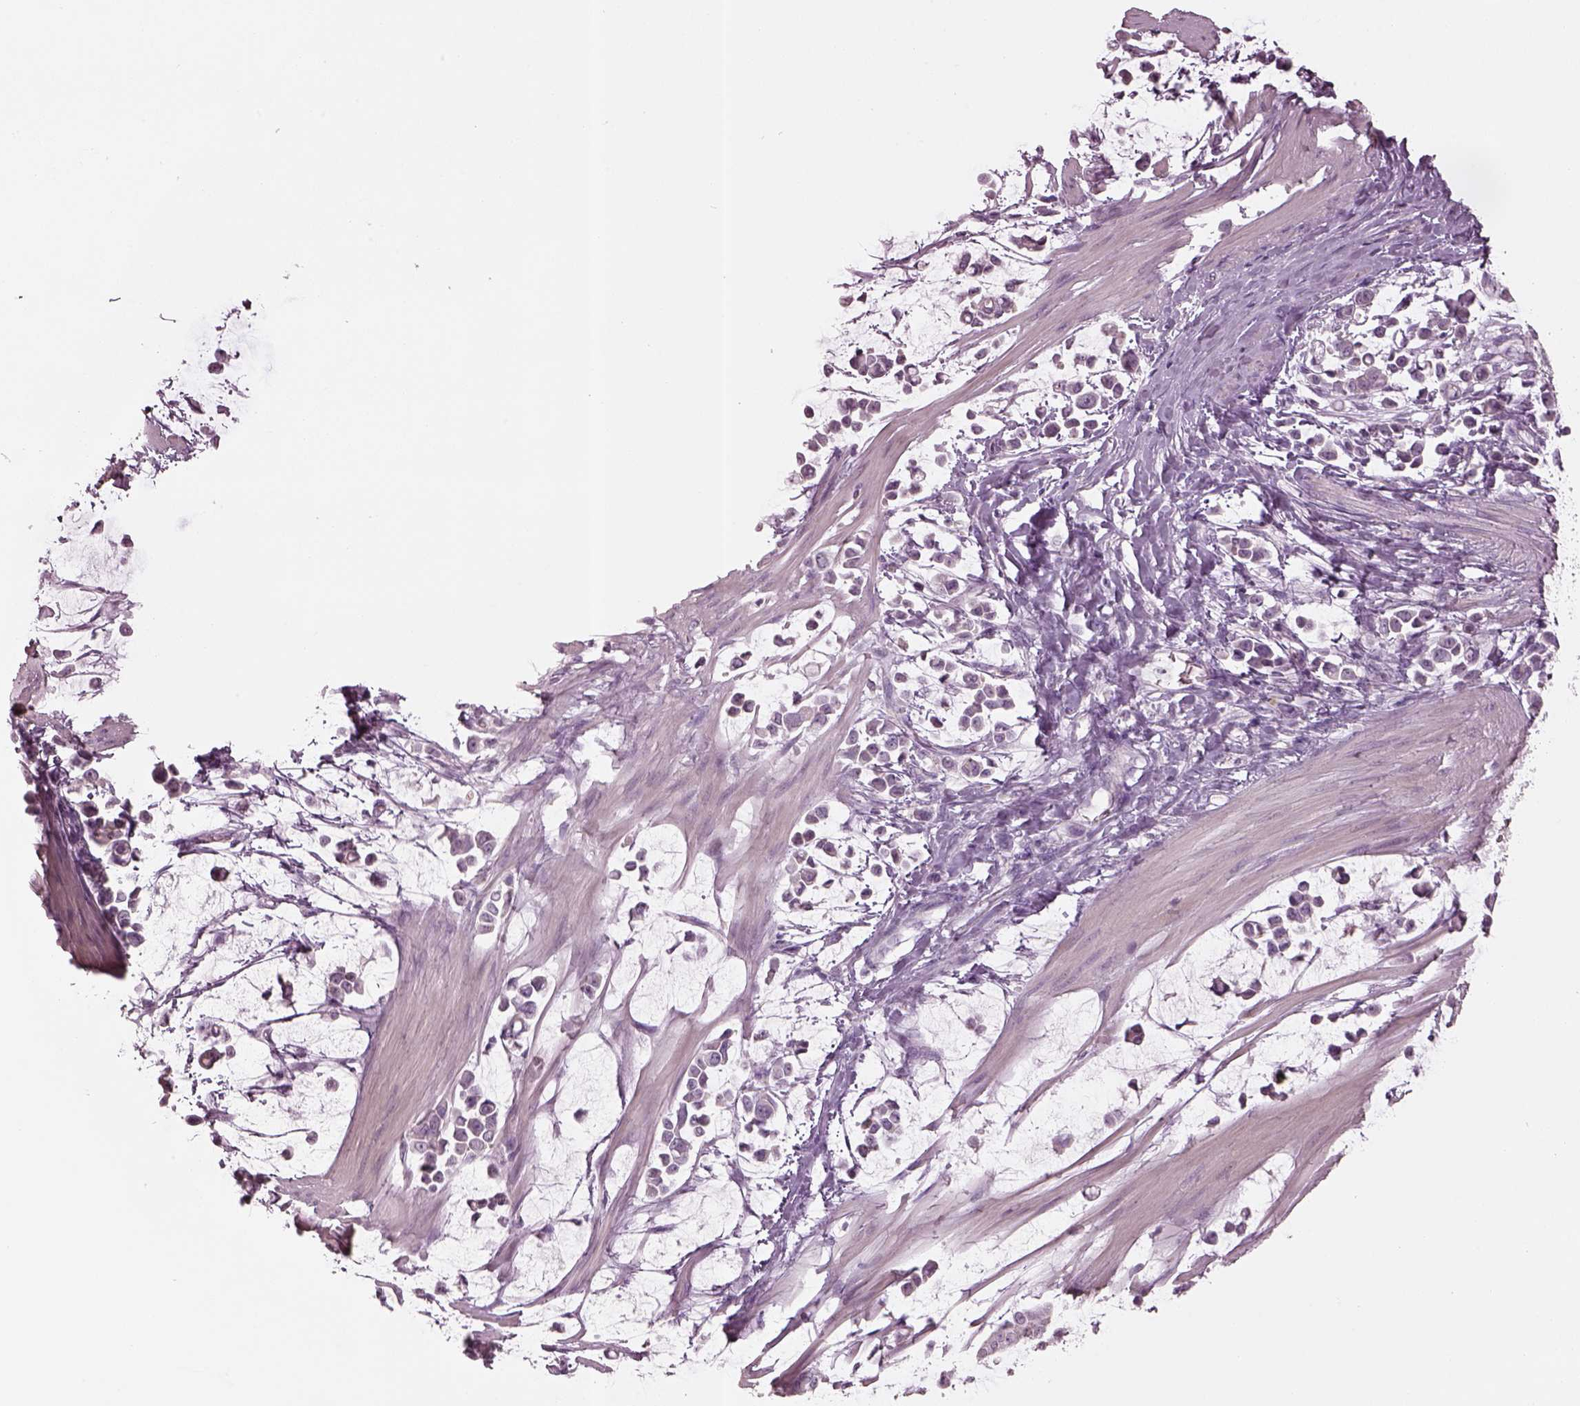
{"staining": {"intensity": "negative", "quantity": "none", "location": "none"}, "tissue": "stomach cancer", "cell_type": "Tumor cells", "image_type": "cancer", "snomed": [{"axis": "morphology", "description": "Adenocarcinoma, NOS"}, {"axis": "topography", "description": "Stomach"}], "caption": "The image displays no significant staining in tumor cells of stomach adenocarcinoma.", "gene": "SPATA6L", "patient": {"sex": "male", "age": 82}}